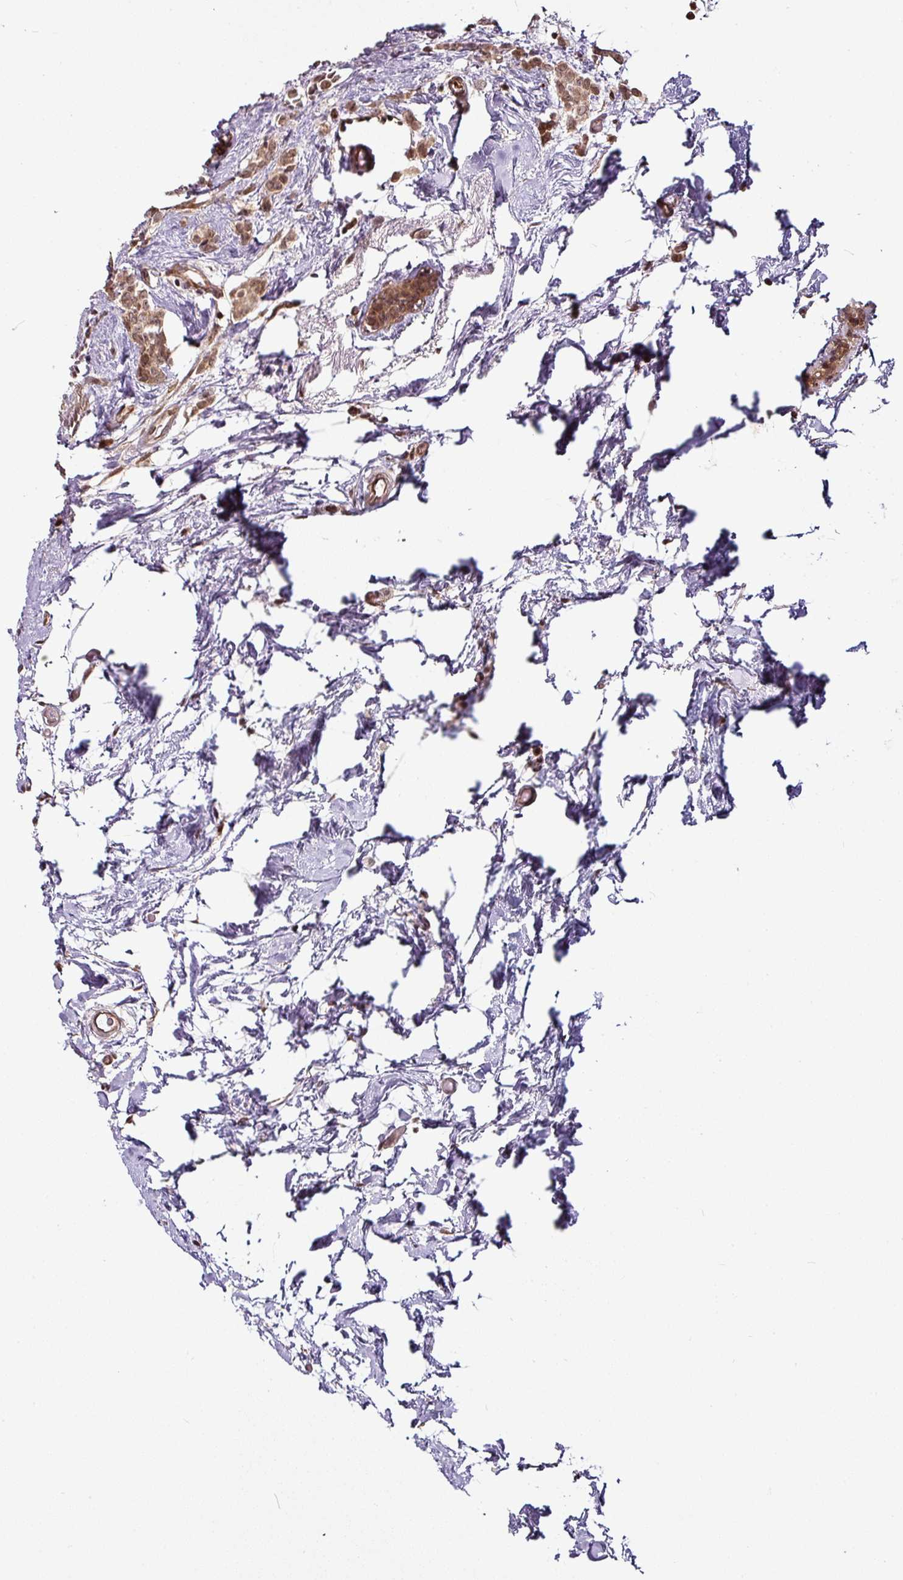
{"staining": {"intensity": "moderate", "quantity": ">75%", "location": "nuclear"}, "tissue": "breast cancer", "cell_type": "Tumor cells", "image_type": "cancer", "snomed": [{"axis": "morphology", "description": "Lobular carcinoma"}, {"axis": "topography", "description": "Breast"}], "caption": "Immunohistochemistry of human breast cancer (lobular carcinoma) displays medium levels of moderate nuclear staining in approximately >75% of tumor cells.", "gene": "DCAF13", "patient": {"sex": "female", "age": 84}}